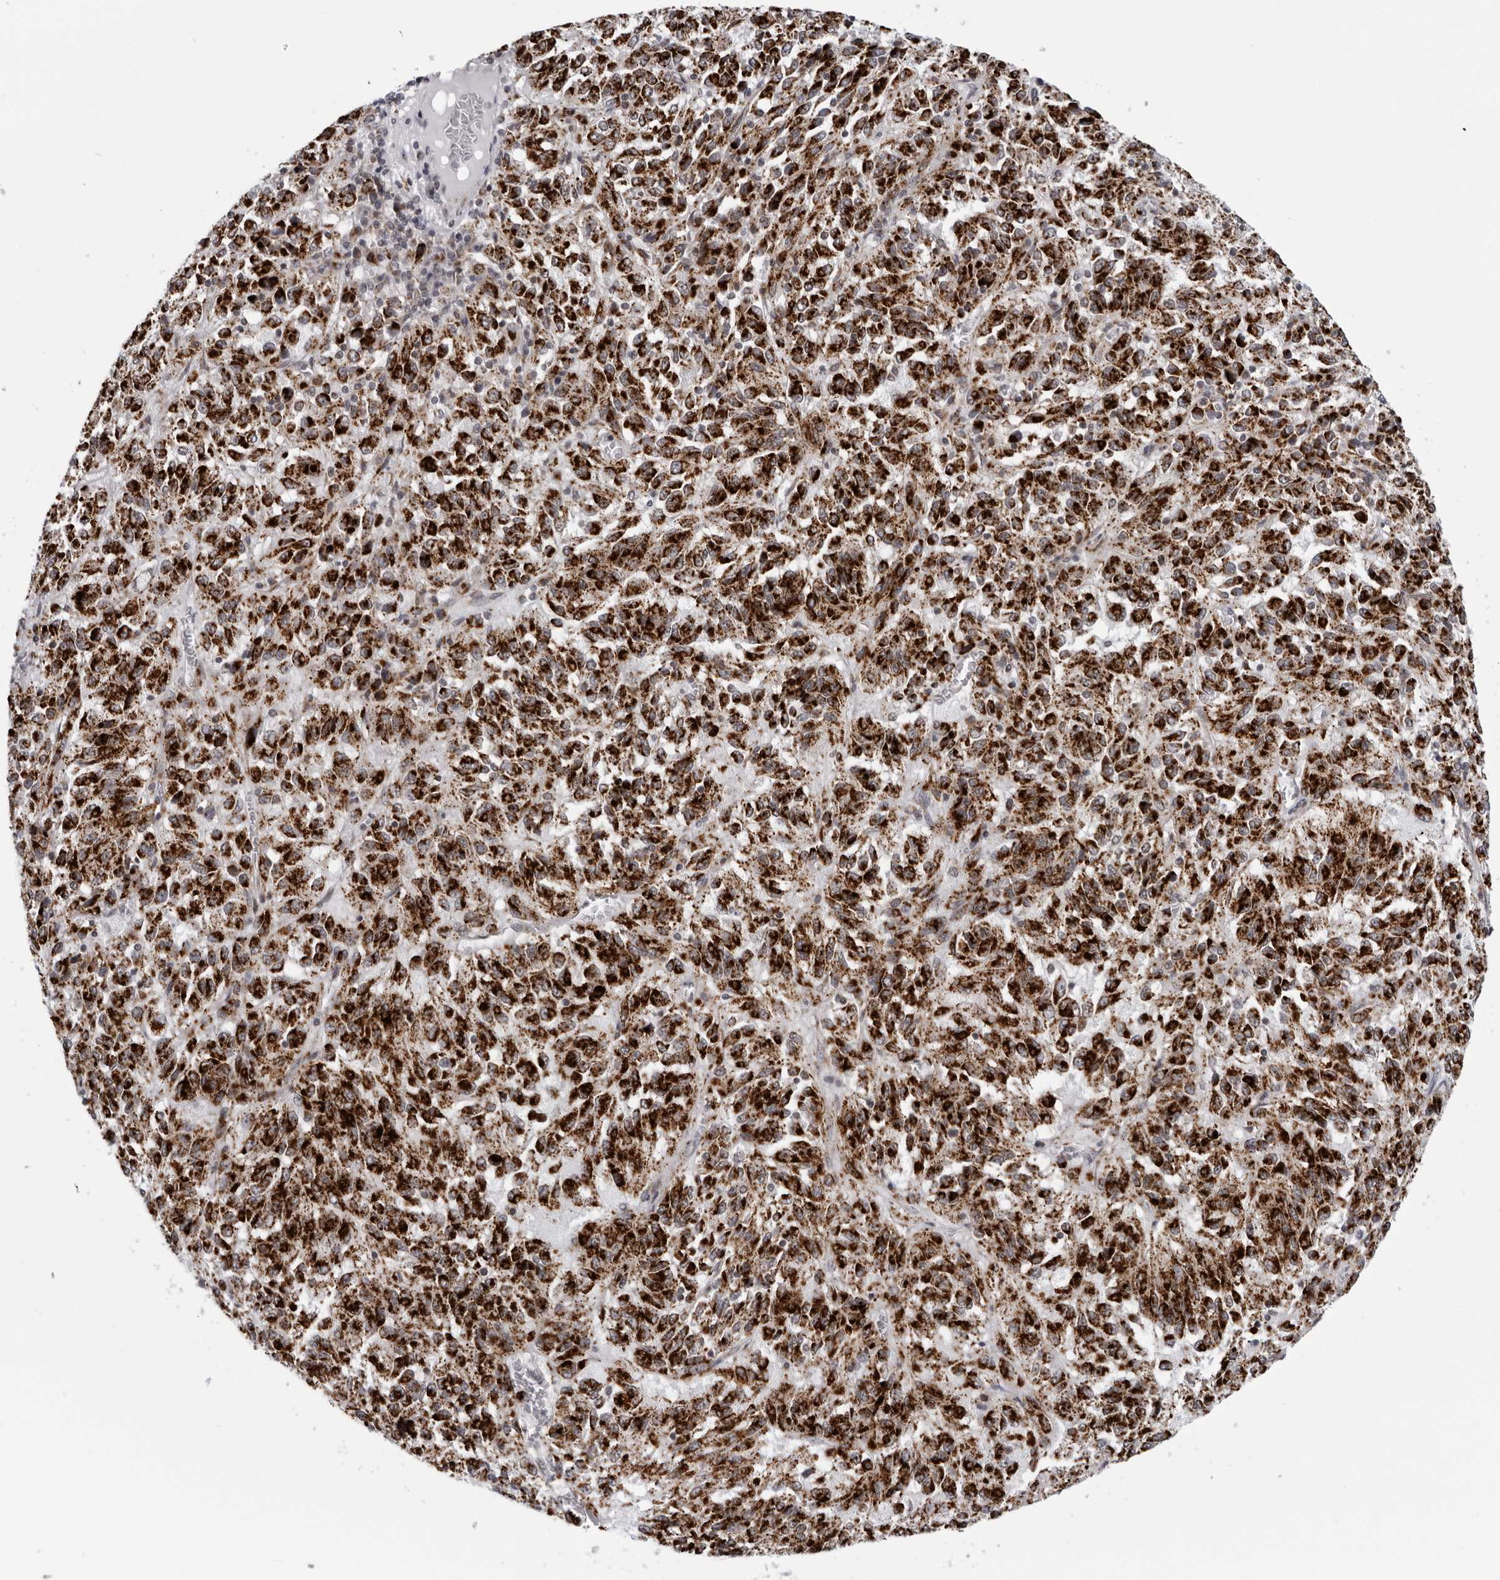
{"staining": {"intensity": "strong", "quantity": ">75%", "location": "cytoplasmic/membranous"}, "tissue": "melanoma", "cell_type": "Tumor cells", "image_type": "cancer", "snomed": [{"axis": "morphology", "description": "Malignant melanoma, Metastatic site"}, {"axis": "topography", "description": "Lung"}], "caption": "The micrograph demonstrates staining of melanoma, revealing strong cytoplasmic/membranous protein positivity (brown color) within tumor cells. Immunohistochemistry stains the protein in brown and the nuclei are stained blue.", "gene": "CPT2", "patient": {"sex": "male", "age": 64}}